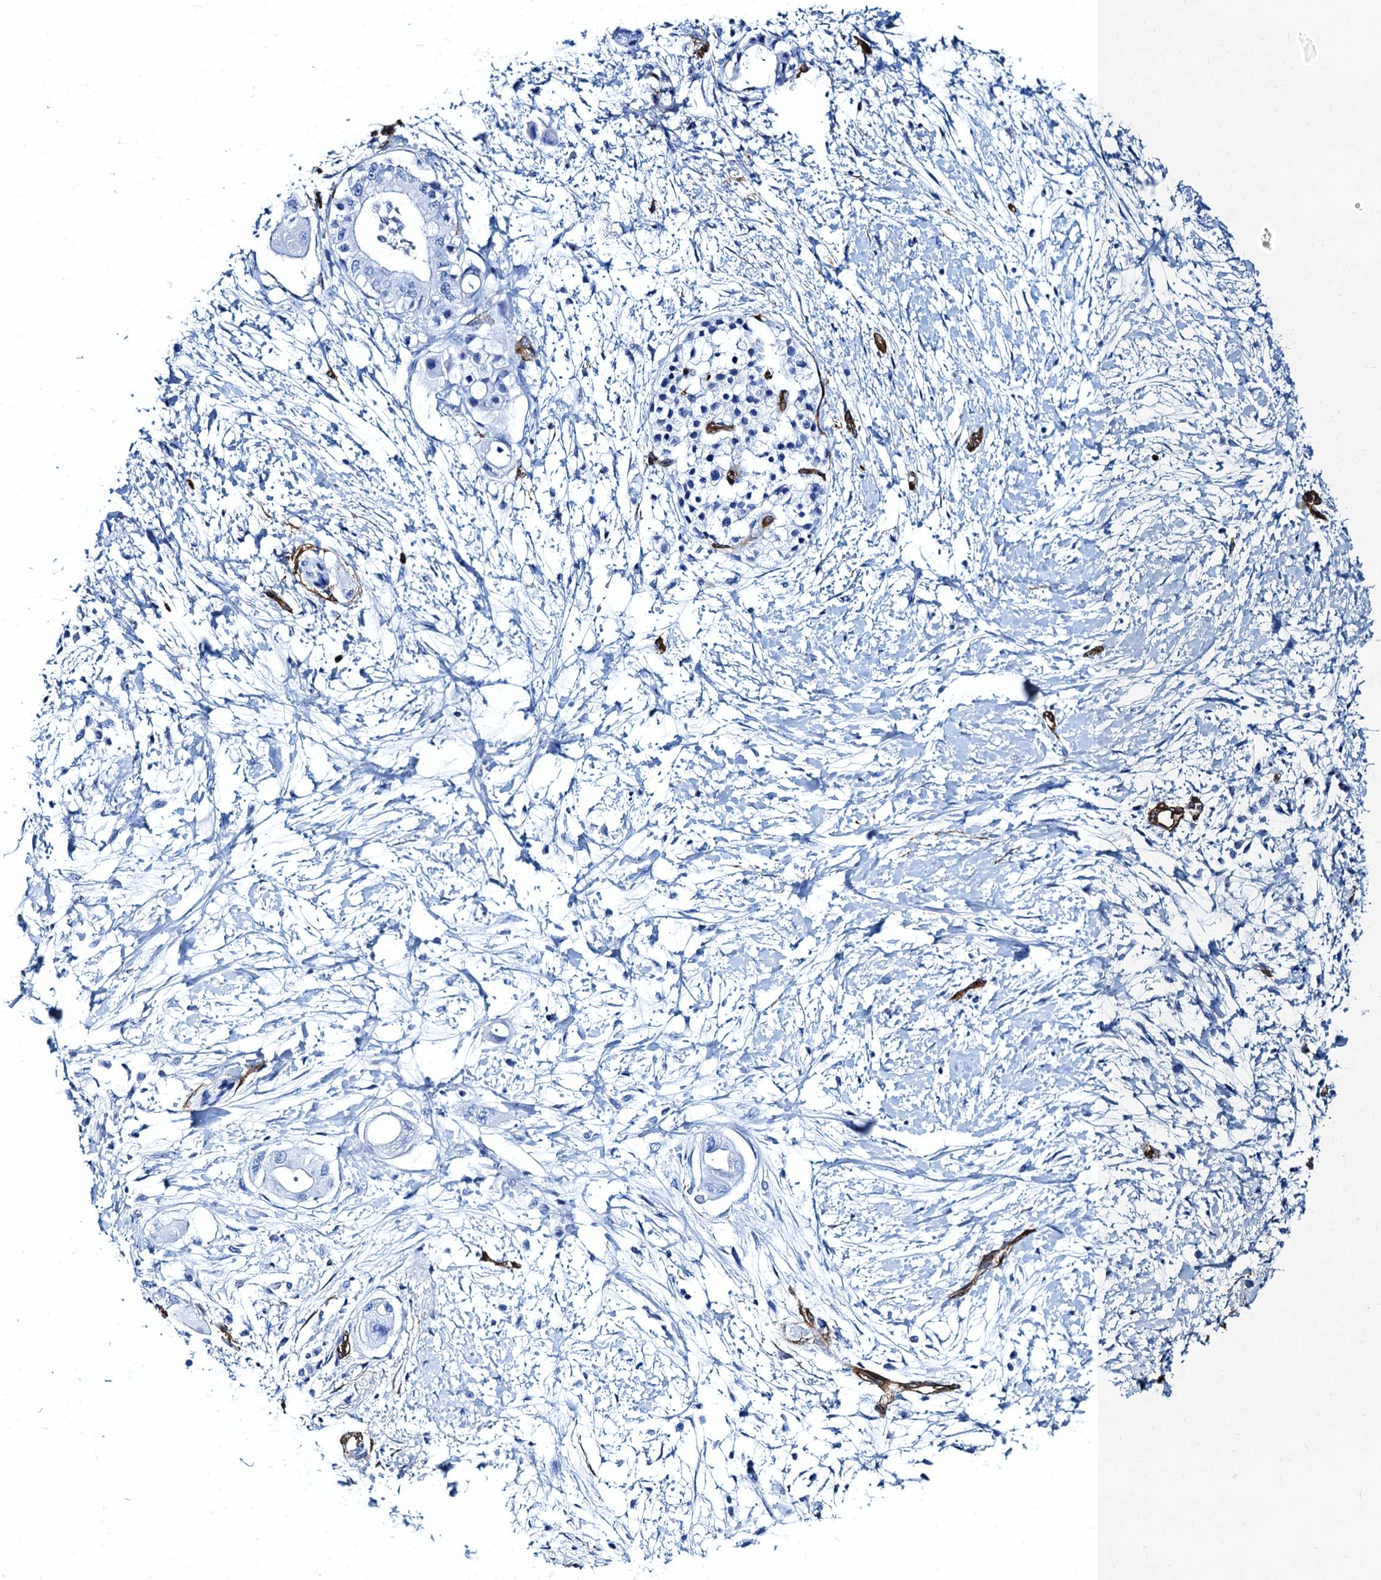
{"staining": {"intensity": "negative", "quantity": "none", "location": "none"}, "tissue": "pancreatic cancer", "cell_type": "Tumor cells", "image_type": "cancer", "snomed": [{"axis": "morphology", "description": "Adenocarcinoma, NOS"}, {"axis": "topography", "description": "Pancreas"}], "caption": "This is a histopathology image of IHC staining of adenocarcinoma (pancreatic), which shows no staining in tumor cells.", "gene": "CAVIN2", "patient": {"sex": "male", "age": 68}}